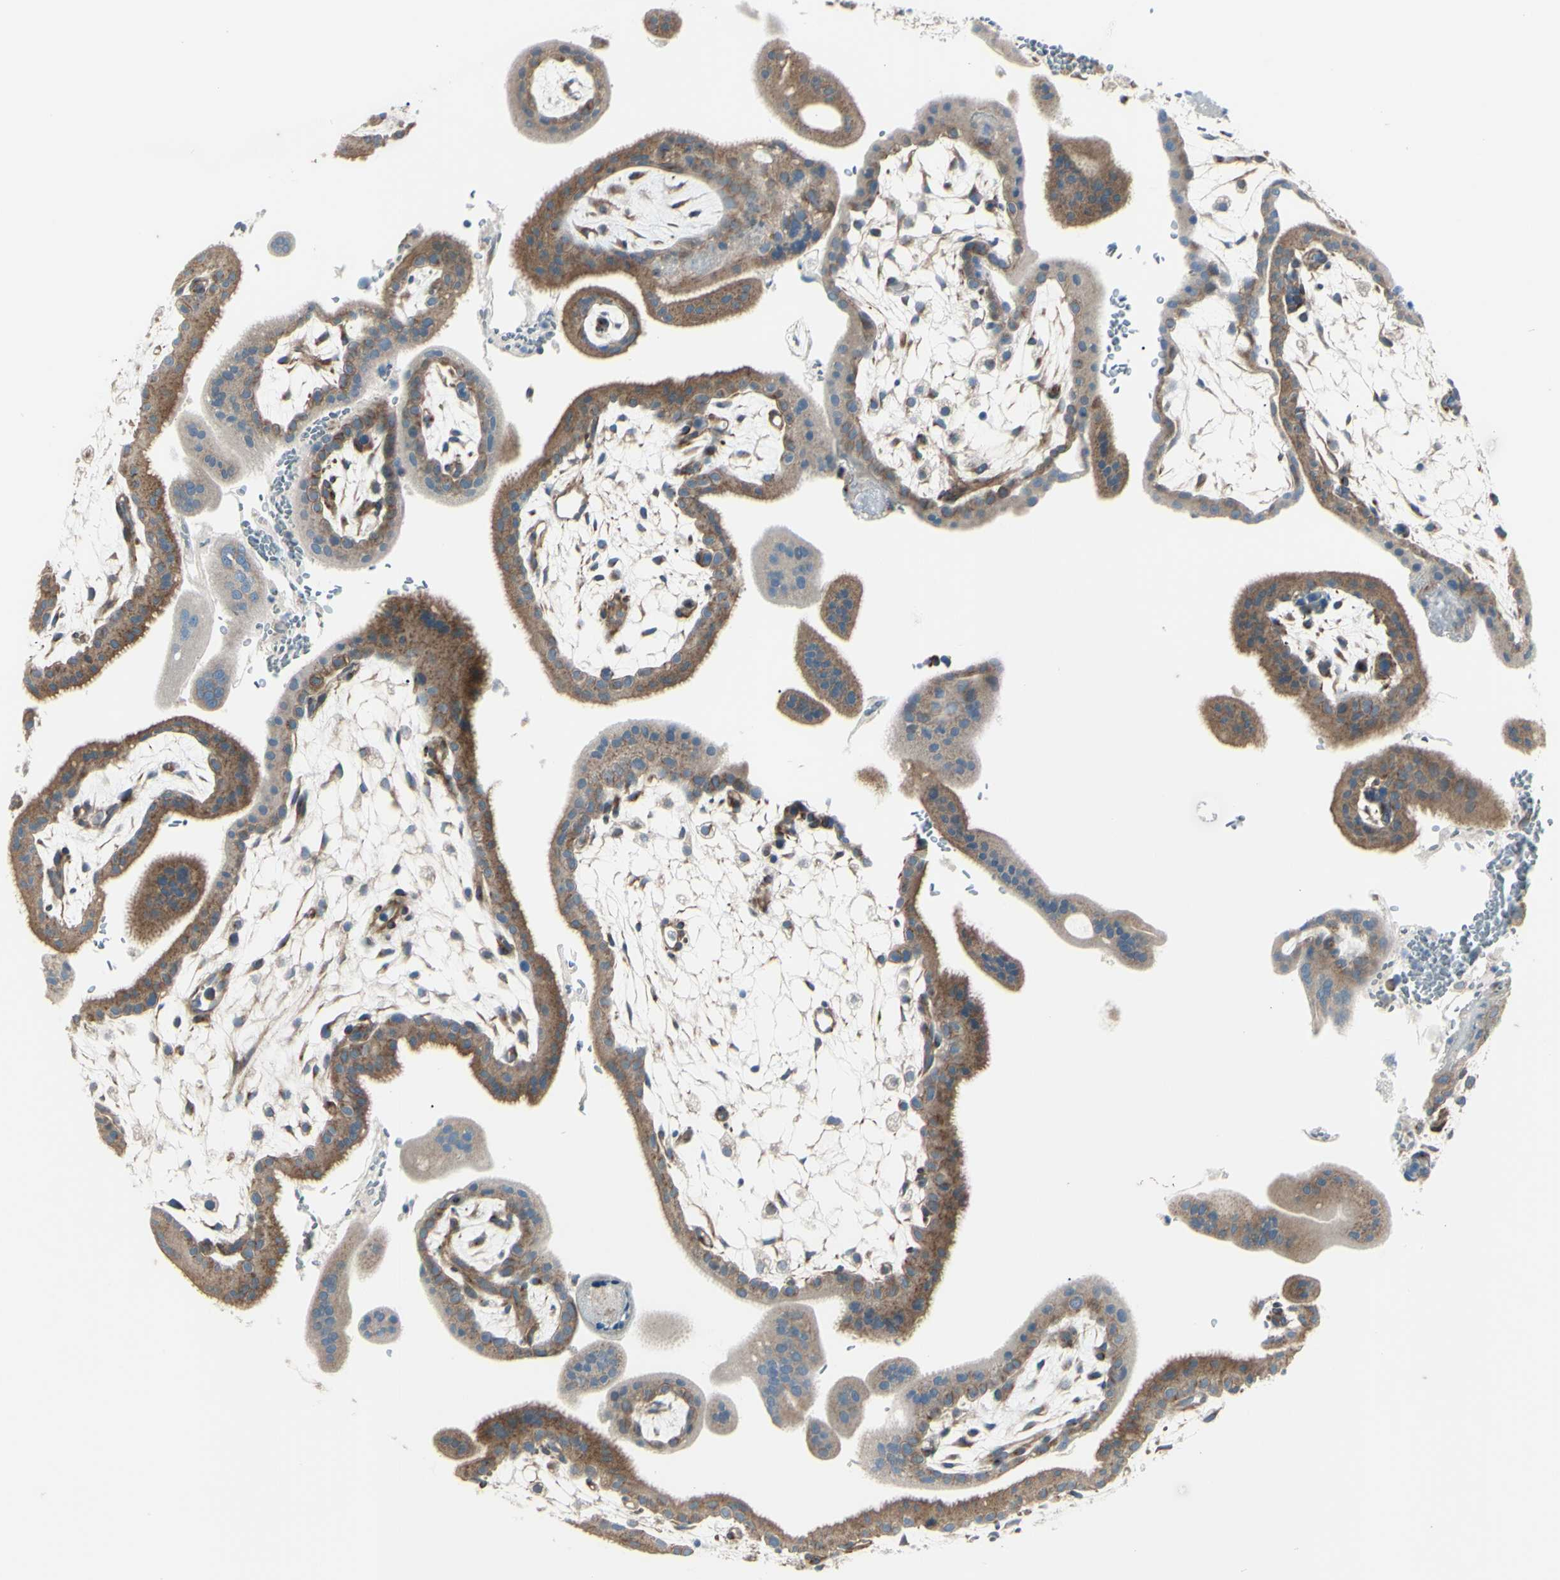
{"staining": {"intensity": "moderate", "quantity": ">75%", "location": "cytoplasmic/membranous"}, "tissue": "placenta", "cell_type": "Decidual cells", "image_type": "normal", "snomed": [{"axis": "morphology", "description": "Normal tissue, NOS"}, {"axis": "topography", "description": "Placenta"}], "caption": "High-power microscopy captured an IHC histopathology image of normal placenta, revealing moderate cytoplasmic/membranous staining in about >75% of decidual cells. The staining is performed using DAB (3,3'-diaminobenzidine) brown chromogen to label protein expression. The nuclei are counter-stained blue using hematoxylin.", "gene": "LRRK1", "patient": {"sex": "female", "age": 35}}